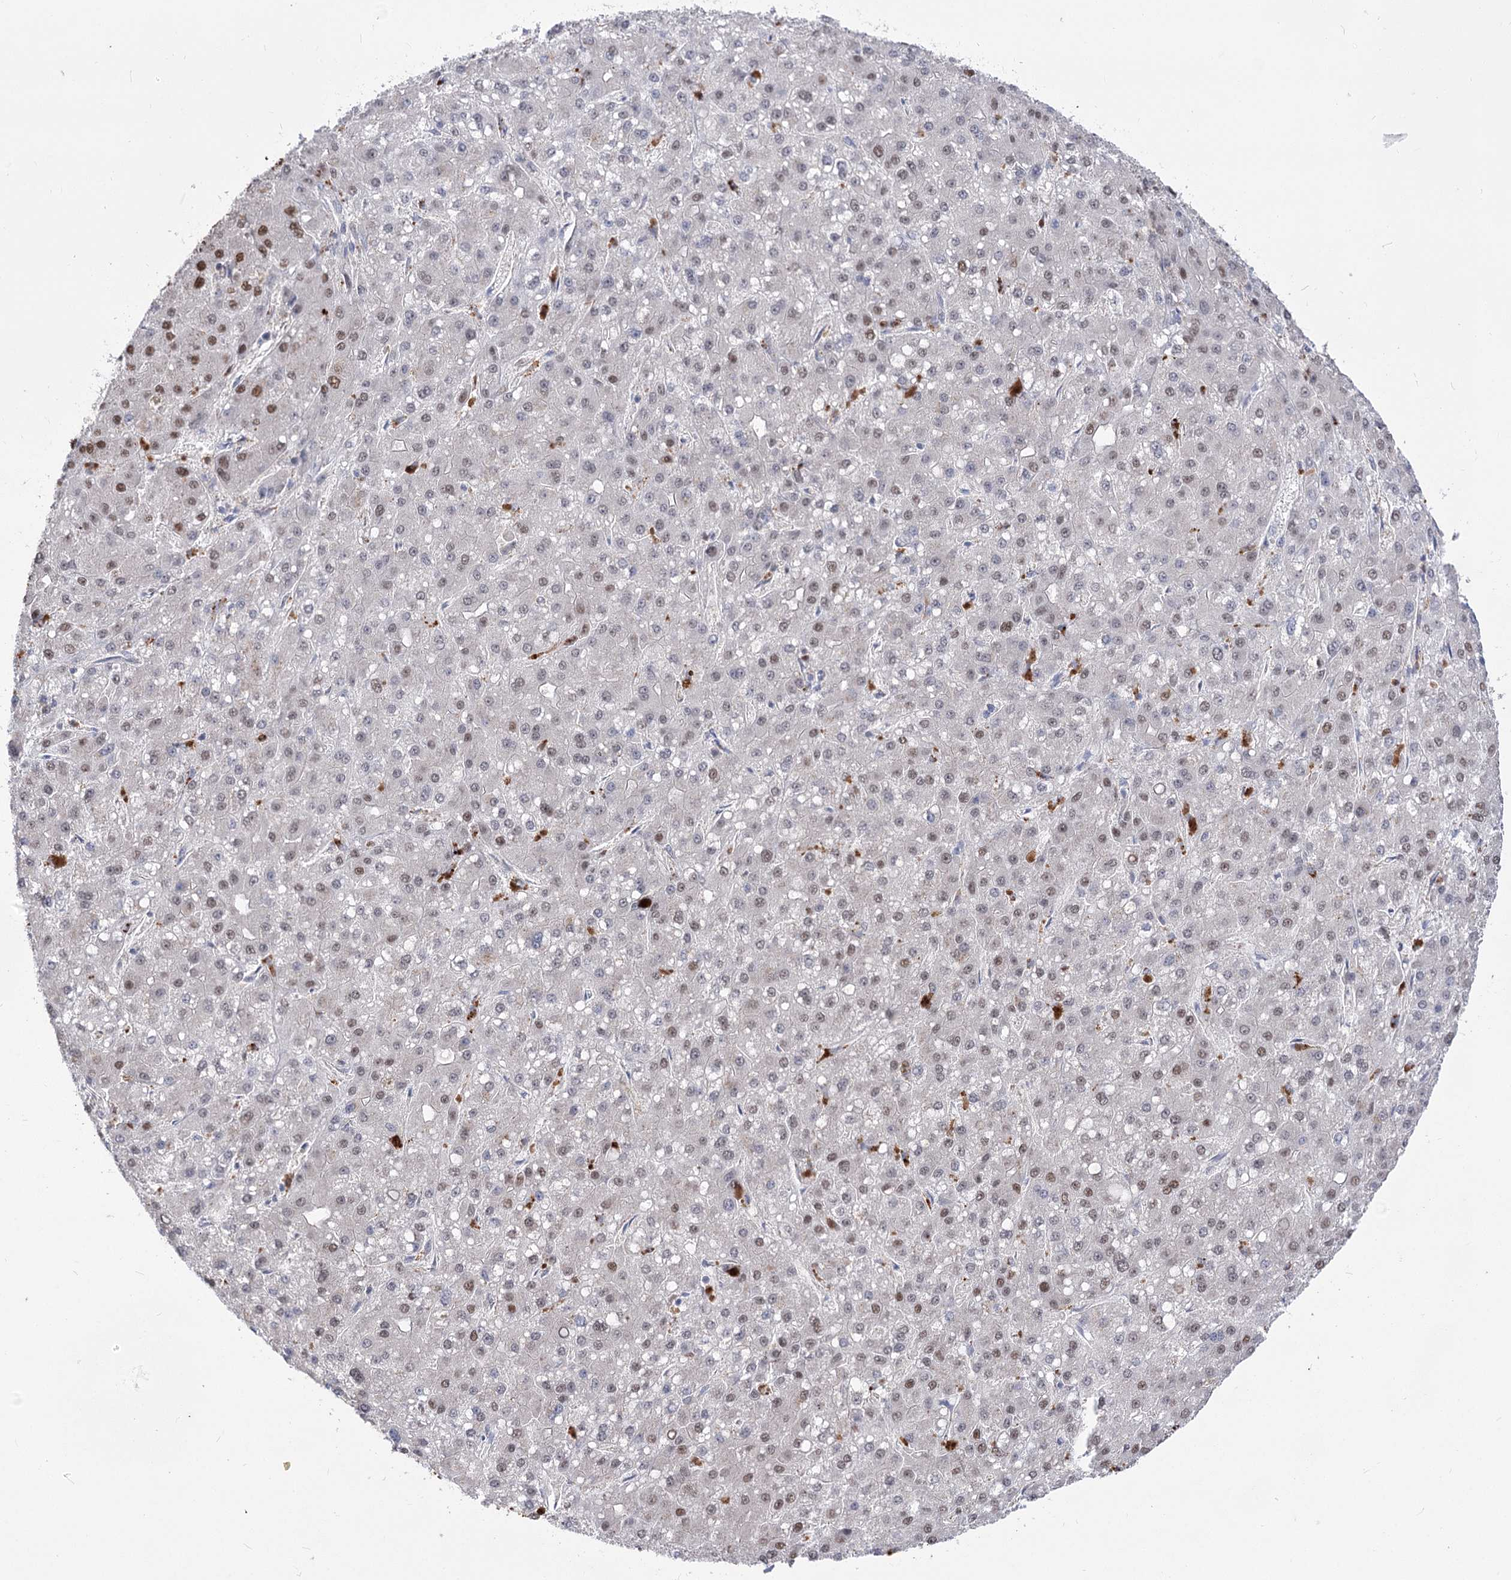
{"staining": {"intensity": "moderate", "quantity": "<25%", "location": "nuclear"}, "tissue": "liver cancer", "cell_type": "Tumor cells", "image_type": "cancer", "snomed": [{"axis": "morphology", "description": "Carcinoma, Hepatocellular, NOS"}, {"axis": "topography", "description": "Liver"}], "caption": "The histopathology image exhibits a brown stain indicating the presence of a protein in the nuclear of tumor cells in hepatocellular carcinoma (liver).", "gene": "SIAE", "patient": {"sex": "male", "age": 67}}